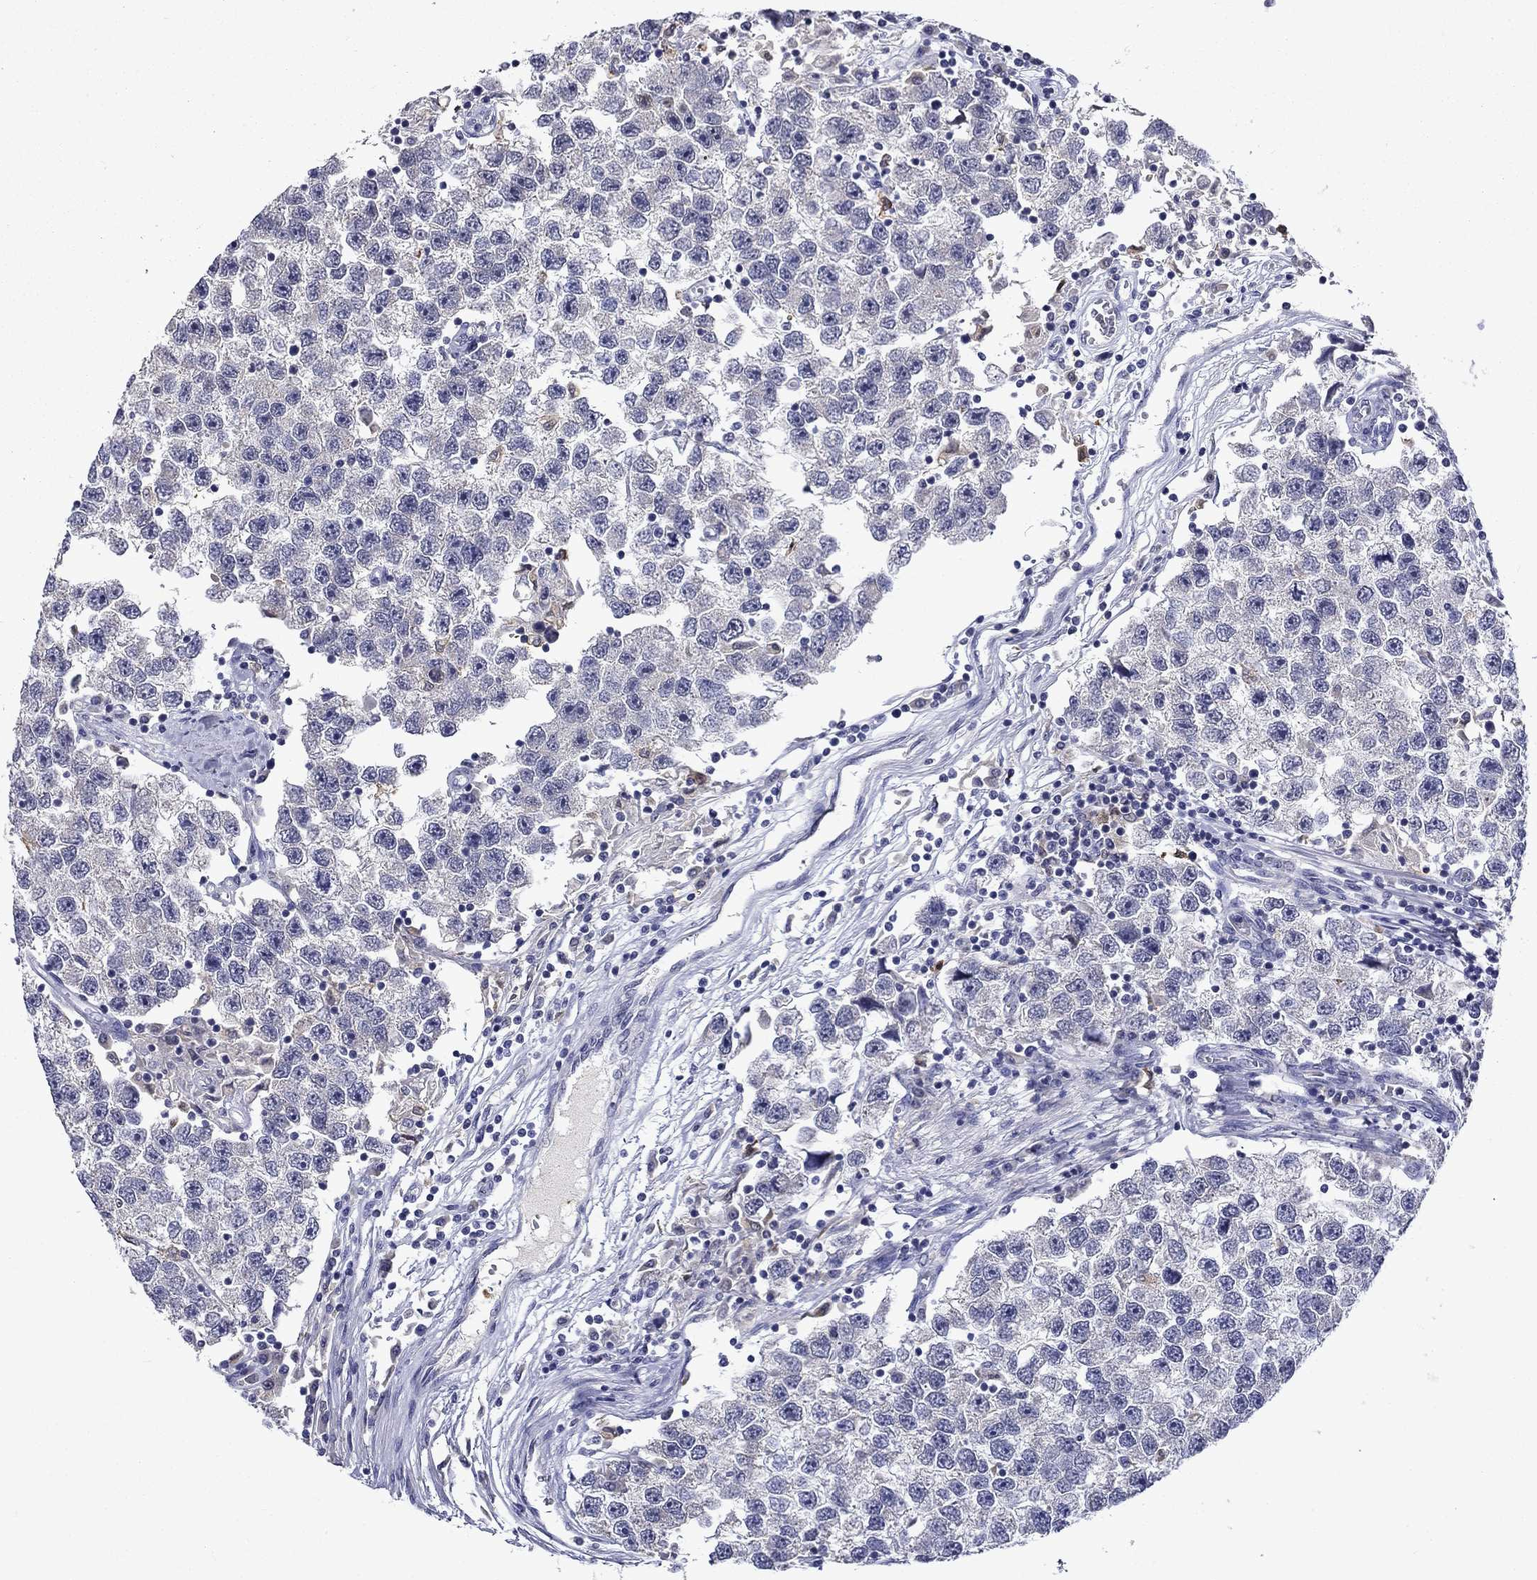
{"staining": {"intensity": "negative", "quantity": "none", "location": "none"}, "tissue": "testis cancer", "cell_type": "Tumor cells", "image_type": "cancer", "snomed": [{"axis": "morphology", "description": "Seminoma, NOS"}, {"axis": "topography", "description": "Testis"}], "caption": "The image shows no significant expression in tumor cells of testis seminoma. (Brightfield microscopy of DAB (3,3'-diaminobenzidine) IHC at high magnification).", "gene": "IRF5", "patient": {"sex": "male", "age": 26}}